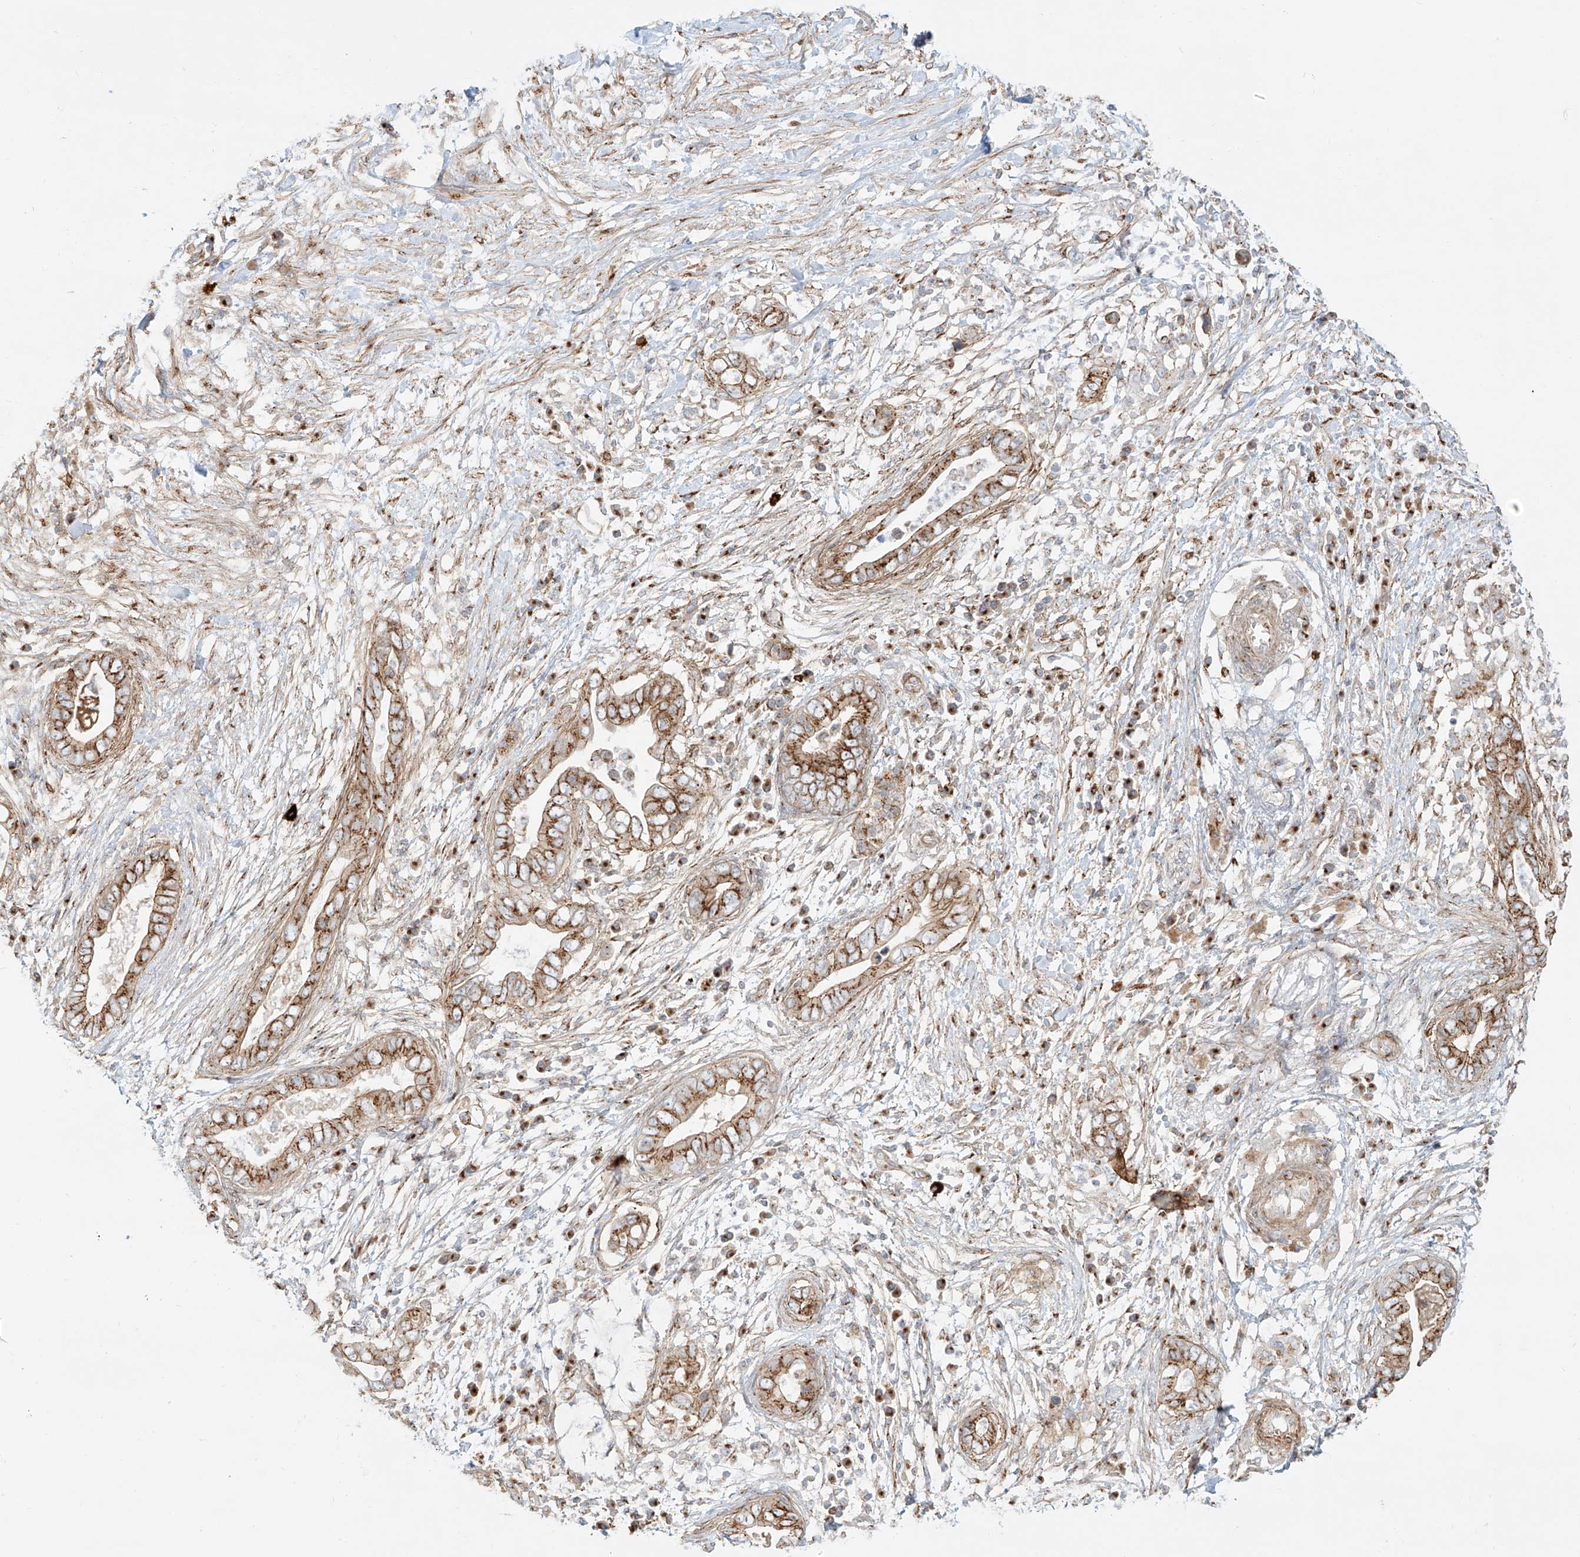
{"staining": {"intensity": "moderate", "quantity": ">75%", "location": "cytoplasmic/membranous"}, "tissue": "pancreatic cancer", "cell_type": "Tumor cells", "image_type": "cancer", "snomed": [{"axis": "morphology", "description": "Adenocarcinoma, NOS"}, {"axis": "topography", "description": "Pancreas"}], "caption": "Protein expression analysis of pancreatic cancer (adenocarcinoma) exhibits moderate cytoplasmic/membranous staining in about >75% of tumor cells.", "gene": "ZNF287", "patient": {"sex": "male", "age": 75}}